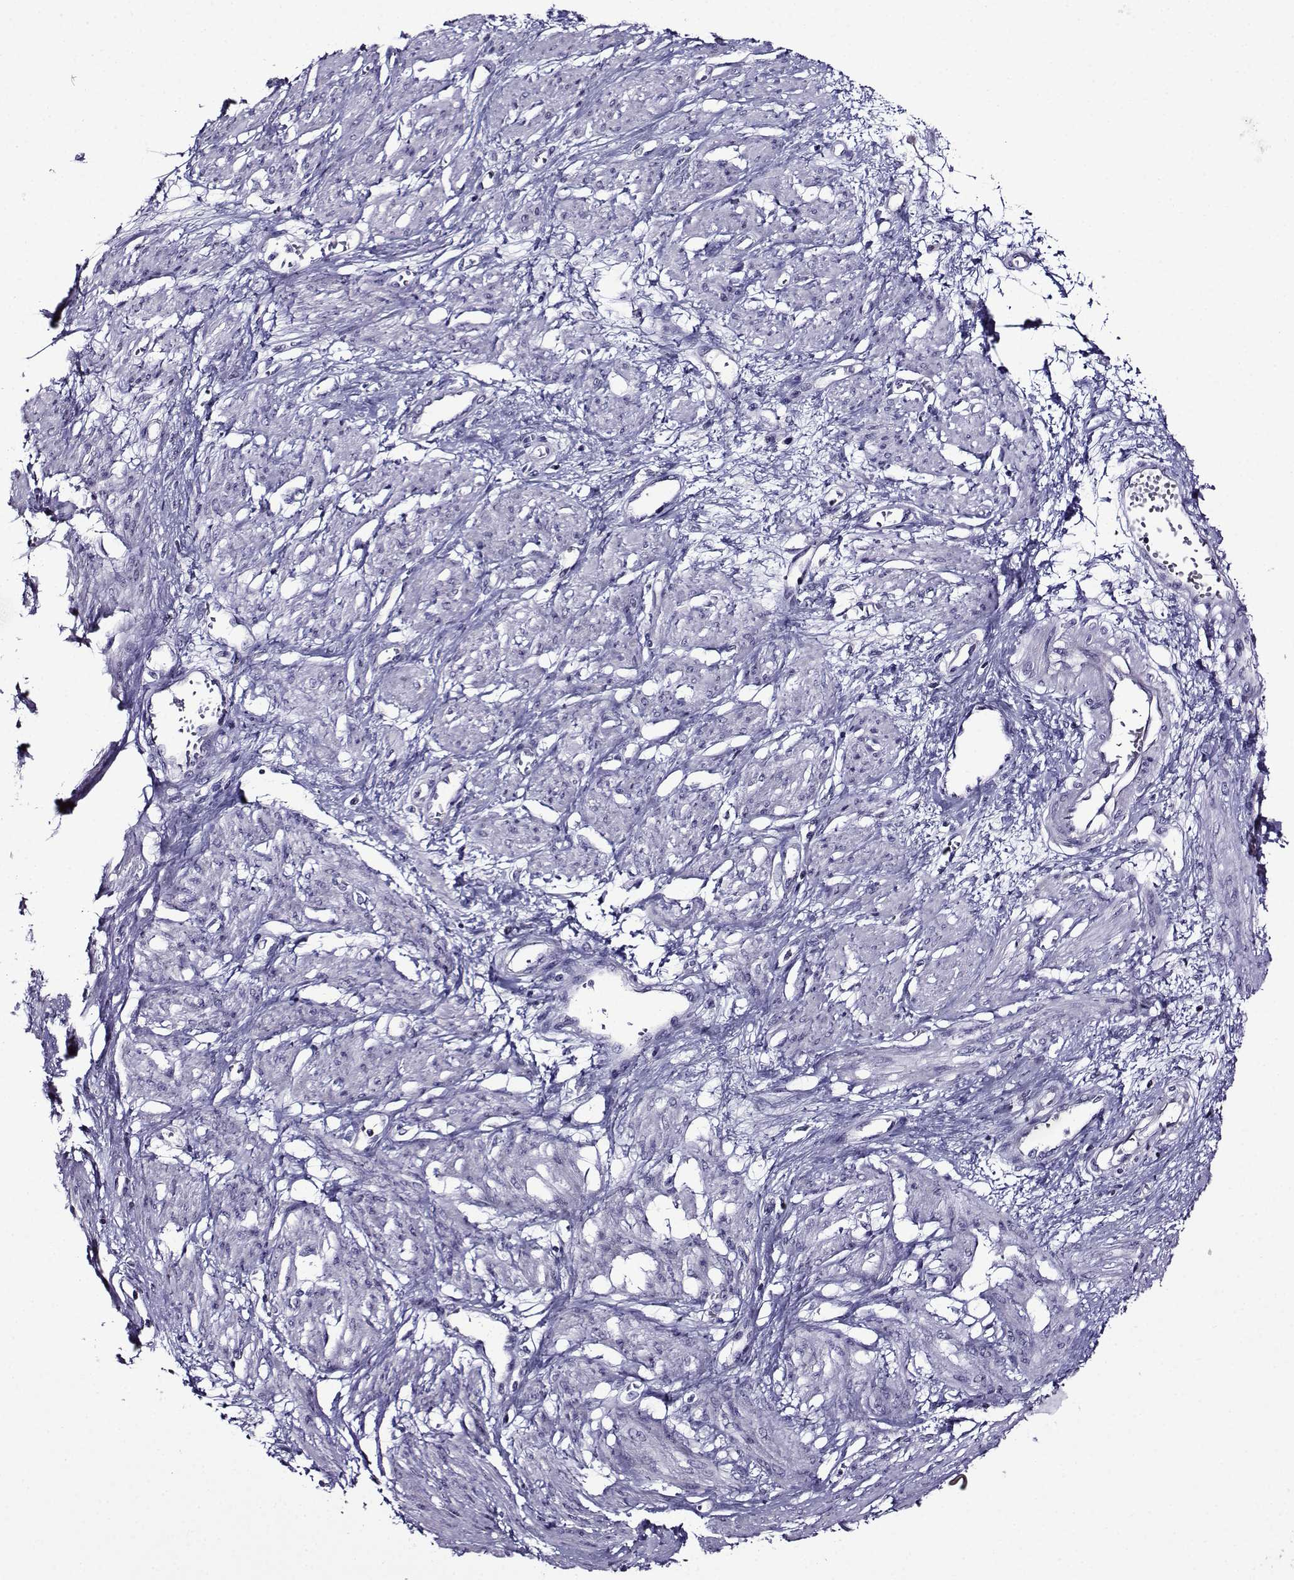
{"staining": {"intensity": "negative", "quantity": "none", "location": "none"}, "tissue": "smooth muscle", "cell_type": "Smooth muscle cells", "image_type": "normal", "snomed": [{"axis": "morphology", "description": "Normal tissue, NOS"}, {"axis": "topography", "description": "Smooth muscle"}, {"axis": "topography", "description": "Uterus"}], "caption": "Protein analysis of normal smooth muscle shows no significant positivity in smooth muscle cells.", "gene": "TMEM266", "patient": {"sex": "female", "age": 39}}